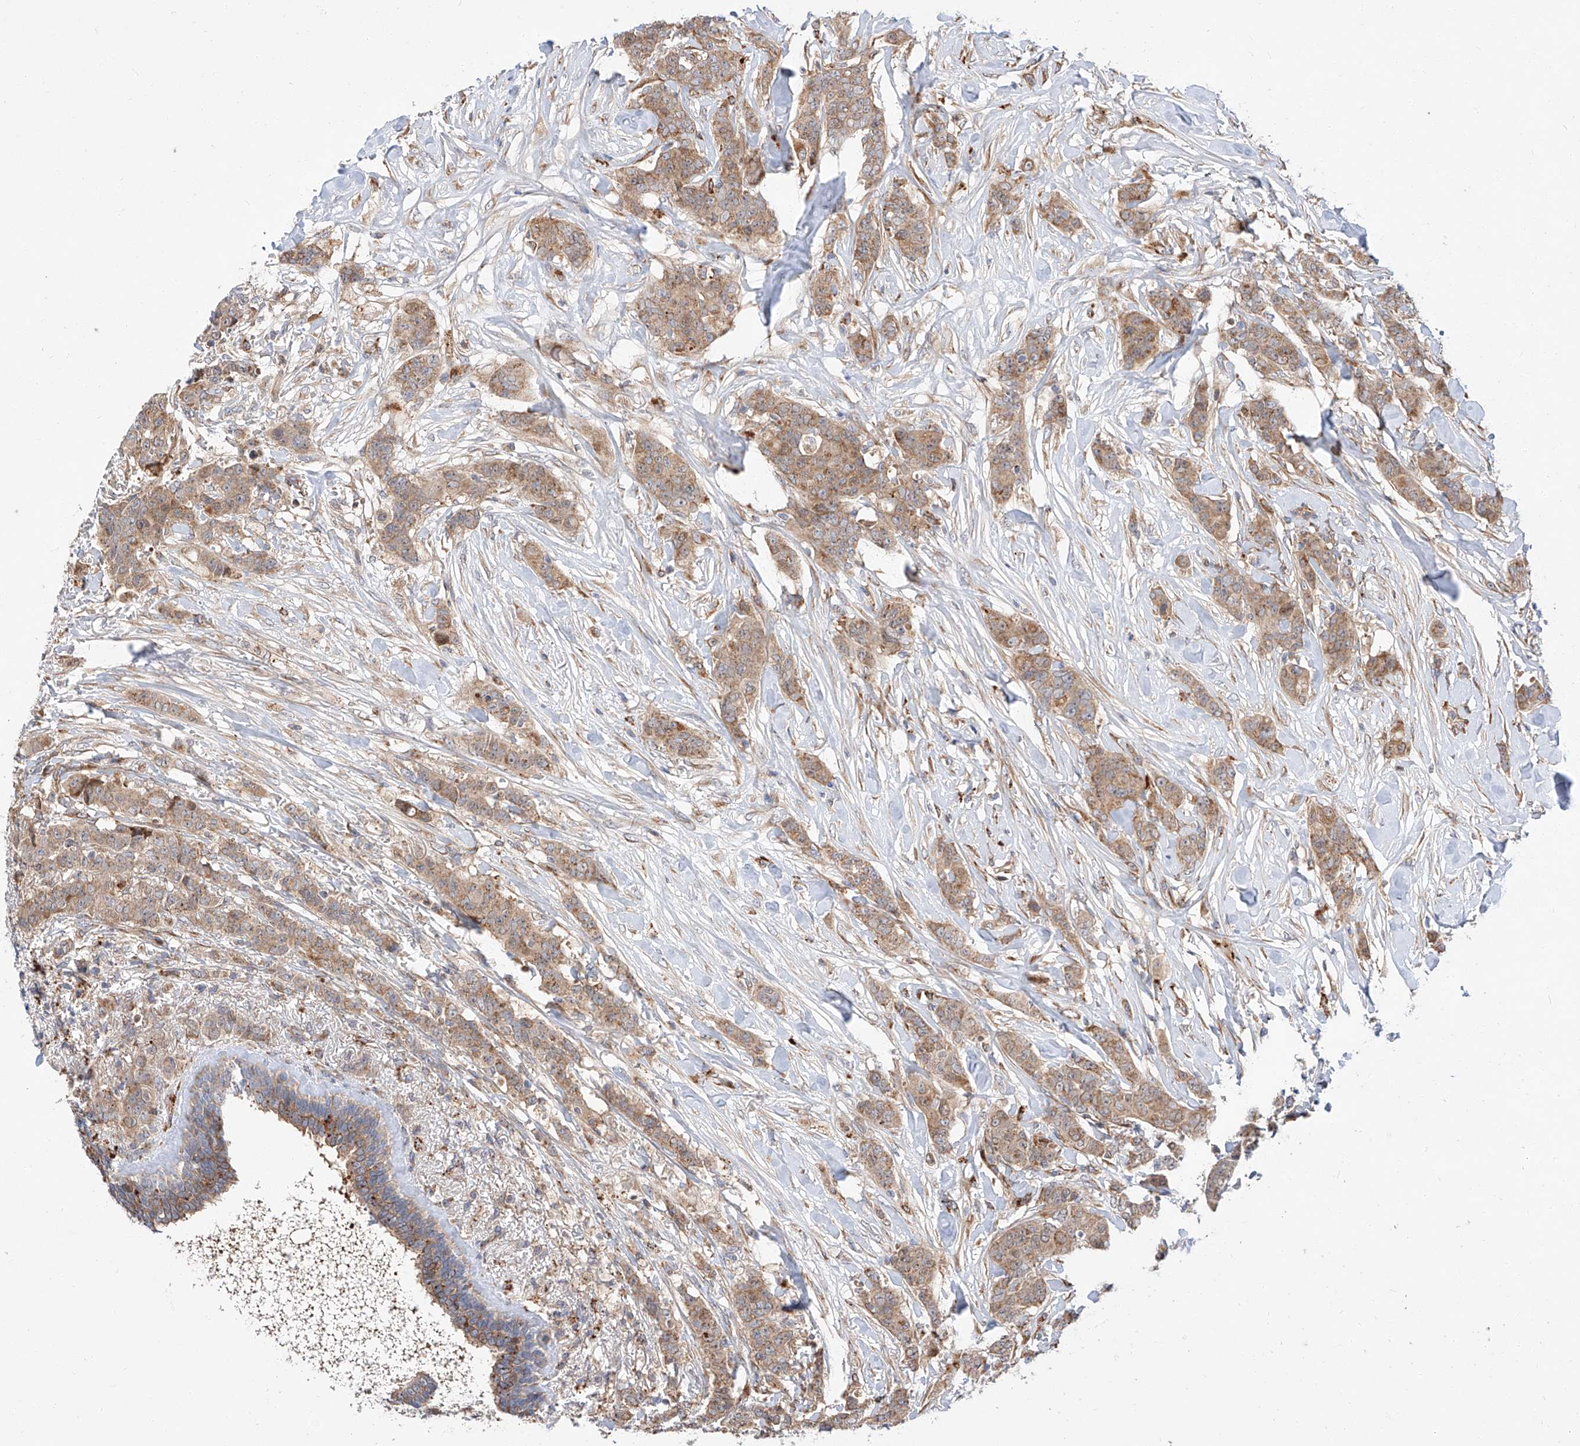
{"staining": {"intensity": "moderate", "quantity": ">75%", "location": "cytoplasmic/membranous"}, "tissue": "breast cancer", "cell_type": "Tumor cells", "image_type": "cancer", "snomed": [{"axis": "morphology", "description": "Duct carcinoma"}, {"axis": "topography", "description": "Breast"}], "caption": "This photomicrograph displays breast cancer stained with immunohistochemistry to label a protein in brown. The cytoplasmic/membranous of tumor cells show moderate positivity for the protein. Nuclei are counter-stained blue.", "gene": "DIRAS3", "patient": {"sex": "female", "age": 40}}